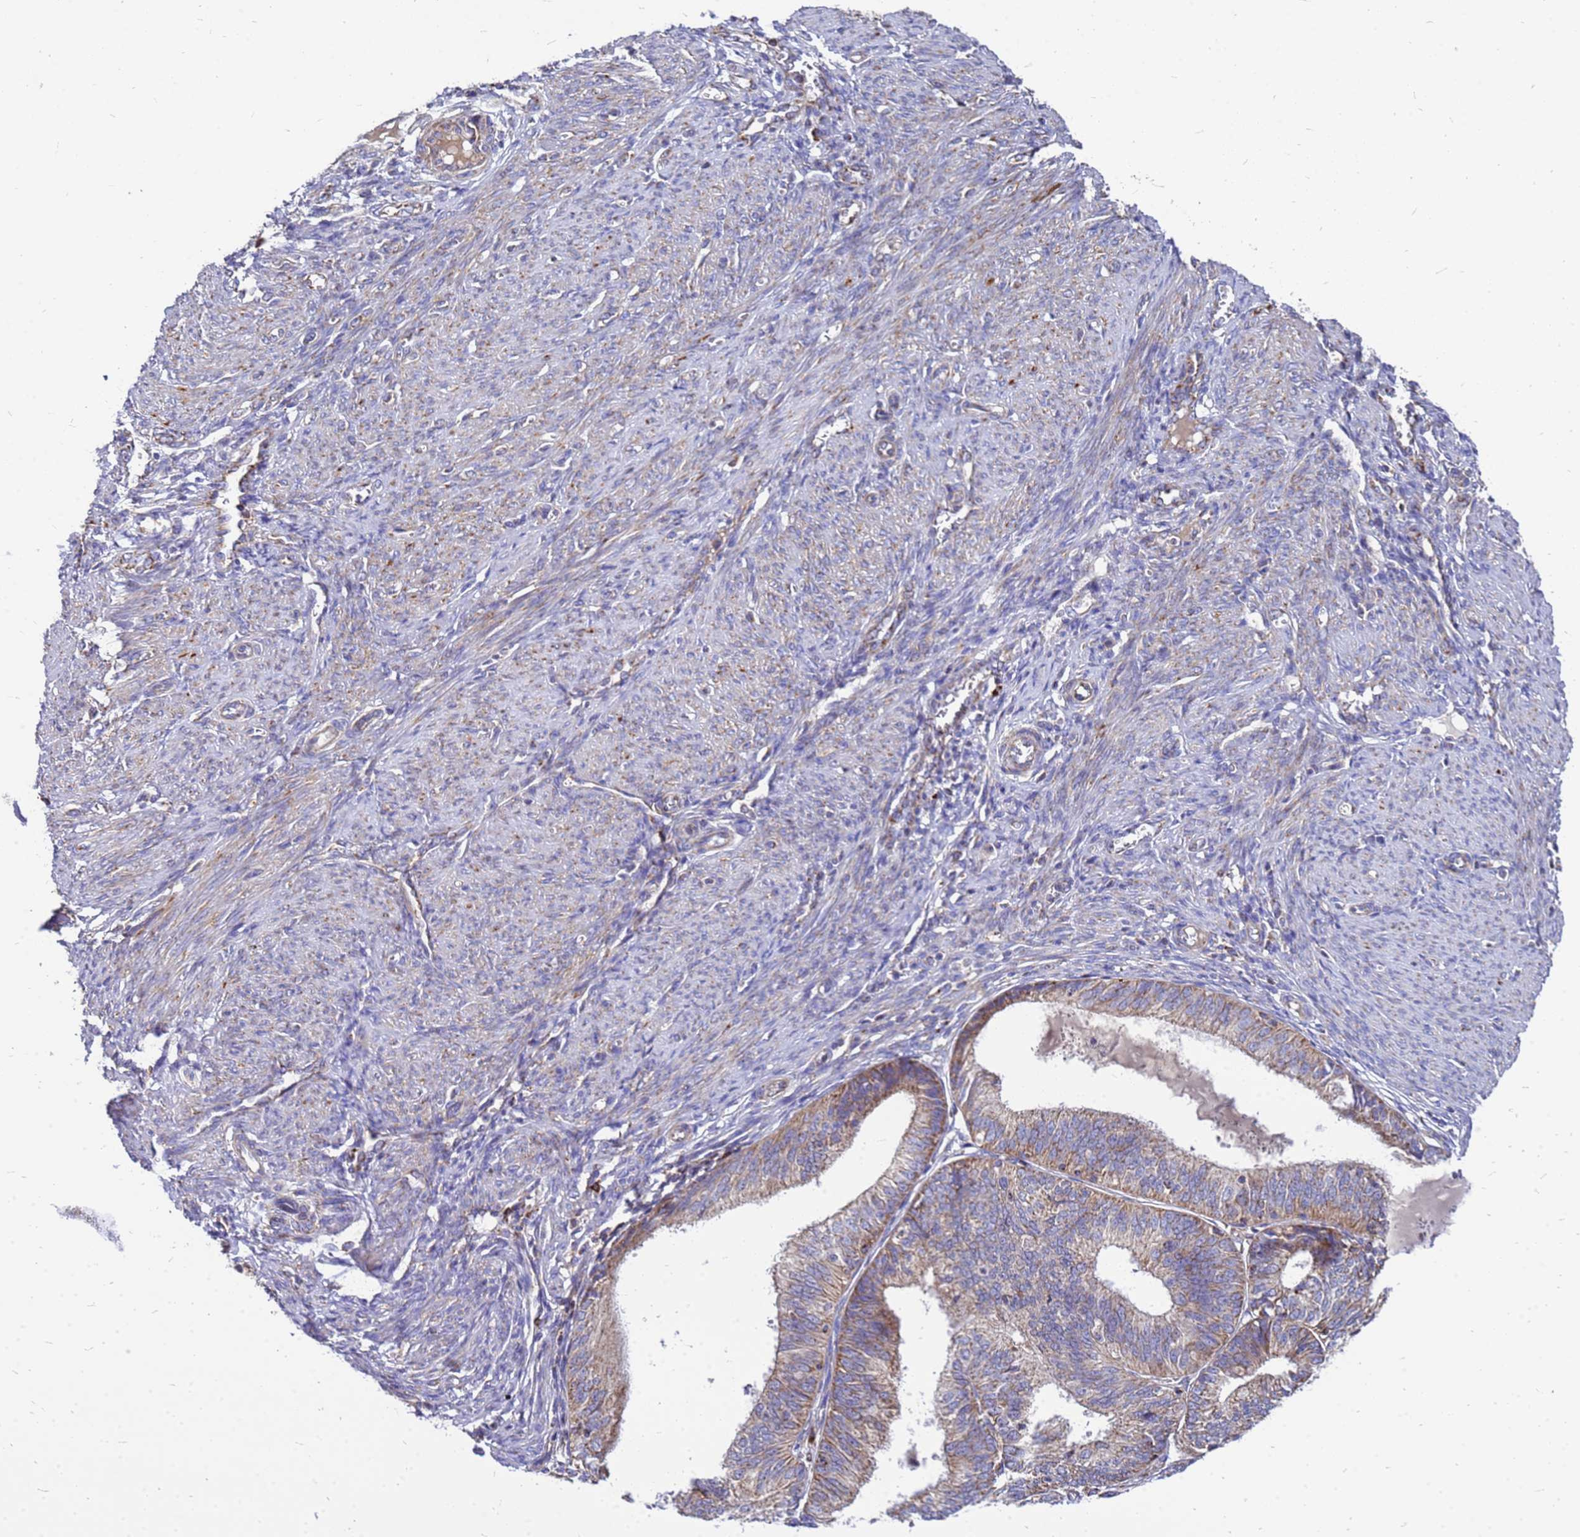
{"staining": {"intensity": "weak", "quantity": "25%-75%", "location": "cytoplasmic/membranous"}, "tissue": "endometrial cancer", "cell_type": "Tumor cells", "image_type": "cancer", "snomed": [{"axis": "morphology", "description": "Adenocarcinoma, NOS"}, {"axis": "topography", "description": "Endometrium"}], "caption": "Brown immunohistochemical staining in adenocarcinoma (endometrial) shows weak cytoplasmic/membranous positivity in approximately 25%-75% of tumor cells.", "gene": "CMC4", "patient": {"sex": "female", "age": 51}}